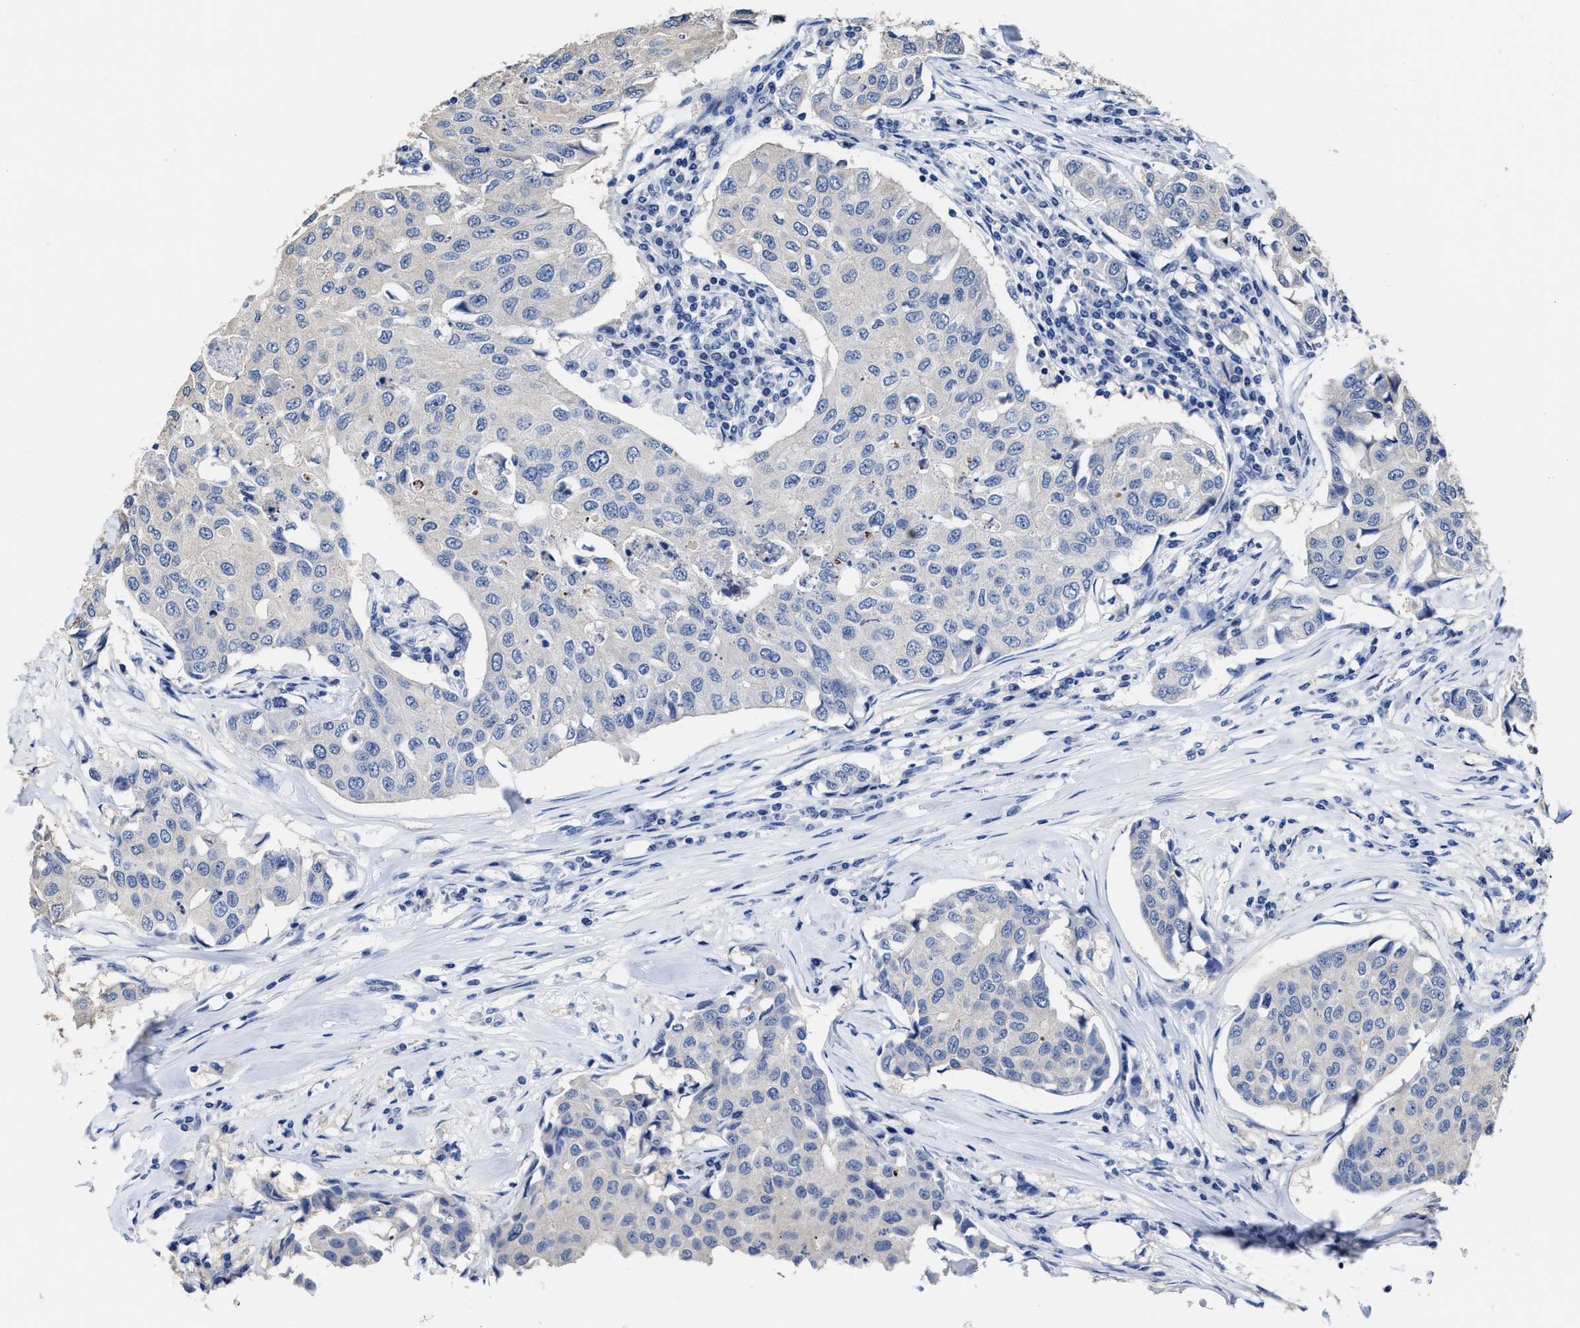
{"staining": {"intensity": "negative", "quantity": "none", "location": "none"}, "tissue": "breast cancer", "cell_type": "Tumor cells", "image_type": "cancer", "snomed": [{"axis": "morphology", "description": "Duct carcinoma"}, {"axis": "topography", "description": "Breast"}], "caption": "This image is of intraductal carcinoma (breast) stained with immunohistochemistry (IHC) to label a protein in brown with the nuclei are counter-stained blue. There is no positivity in tumor cells. (DAB IHC, high magnification).", "gene": "HOOK1", "patient": {"sex": "female", "age": 80}}